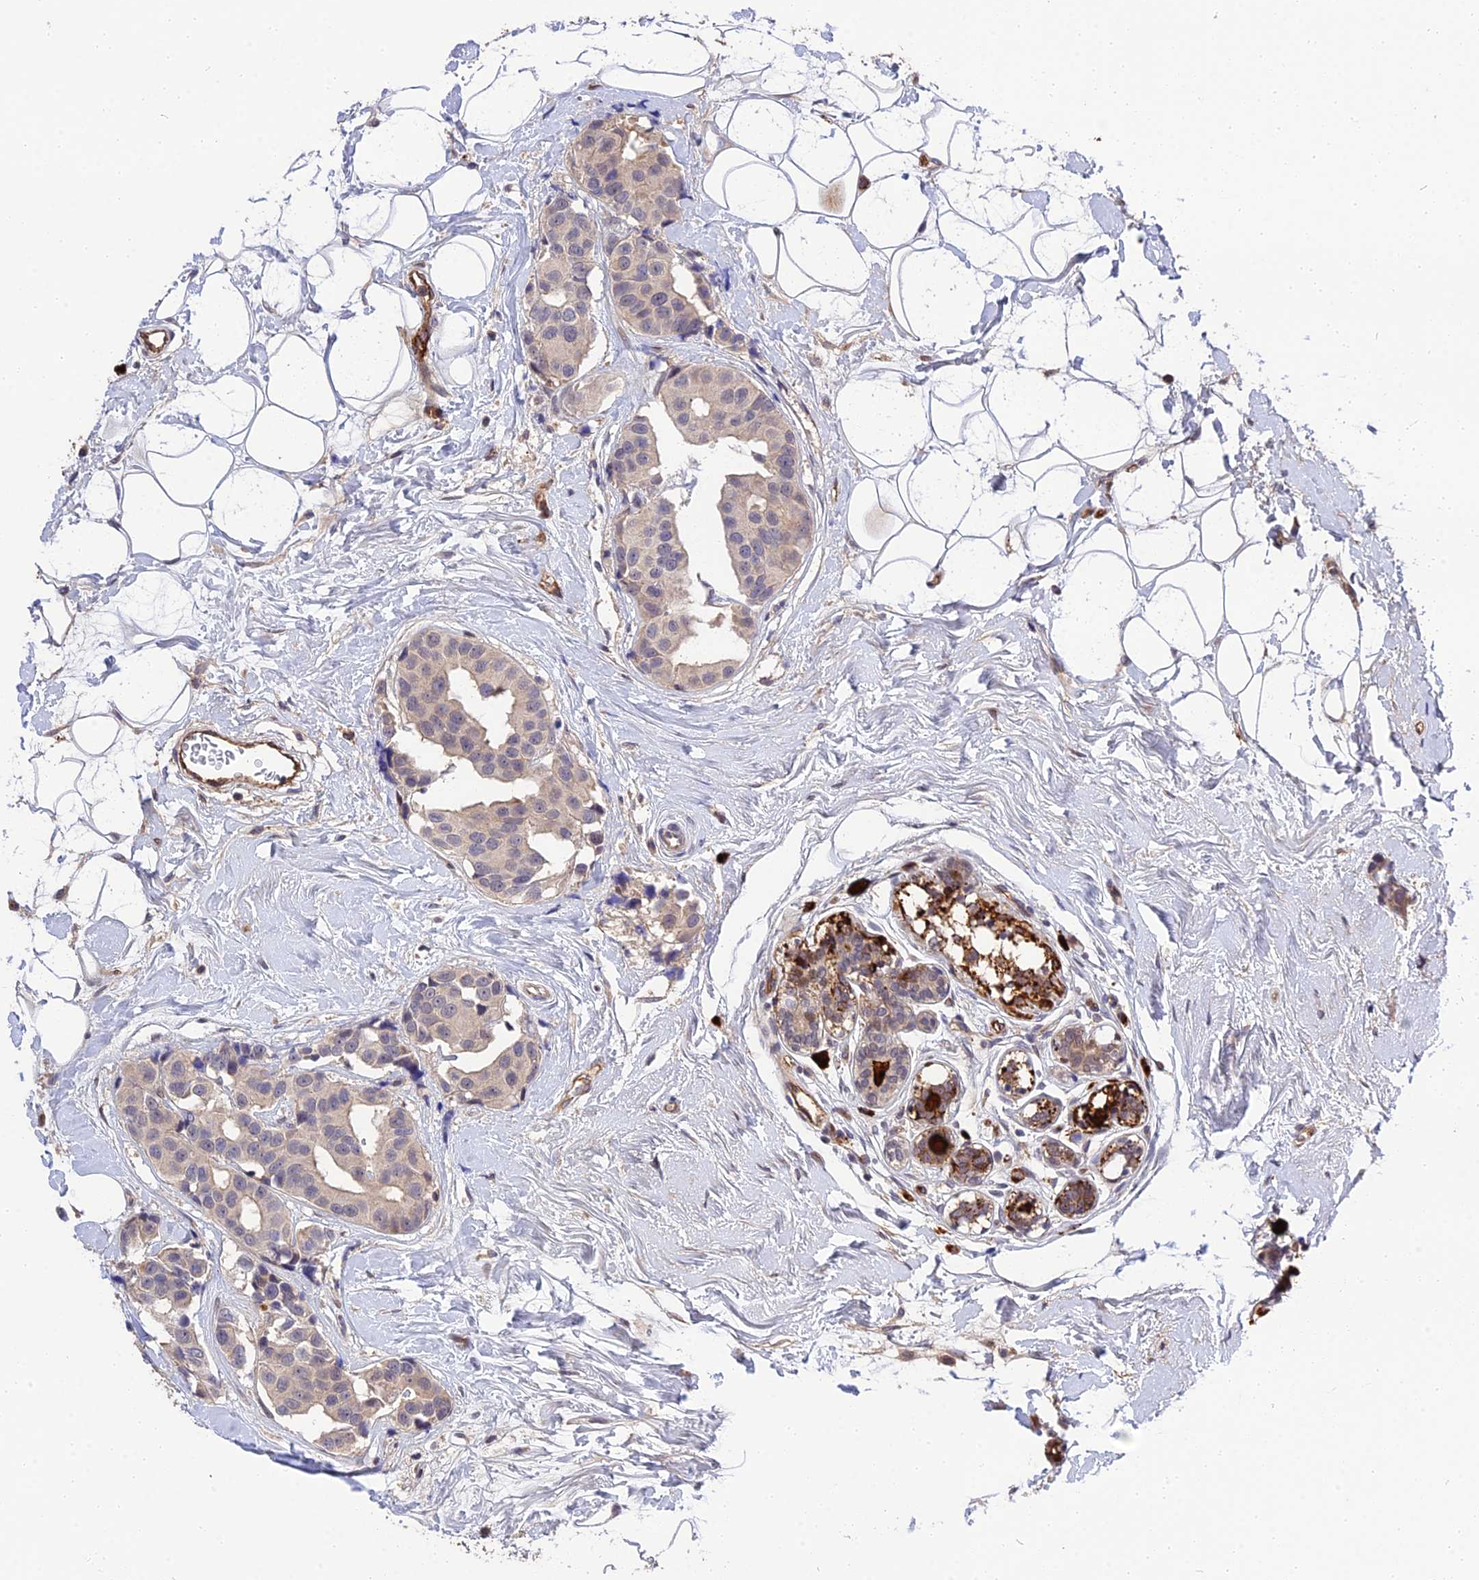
{"staining": {"intensity": "negative", "quantity": "none", "location": "none"}, "tissue": "breast cancer", "cell_type": "Tumor cells", "image_type": "cancer", "snomed": [{"axis": "morphology", "description": "Normal tissue, NOS"}, {"axis": "morphology", "description": "Duct carcinoma"}, {"axis": "topography", "description": "Breast"}], "caption": "Breast cancer (intraductal carcinoma) stained for a protein using immunohistochemistry displays no expression tumor cells.", "gene": "MFSD2A", "patient": {"sex": "female", "age": 39}}